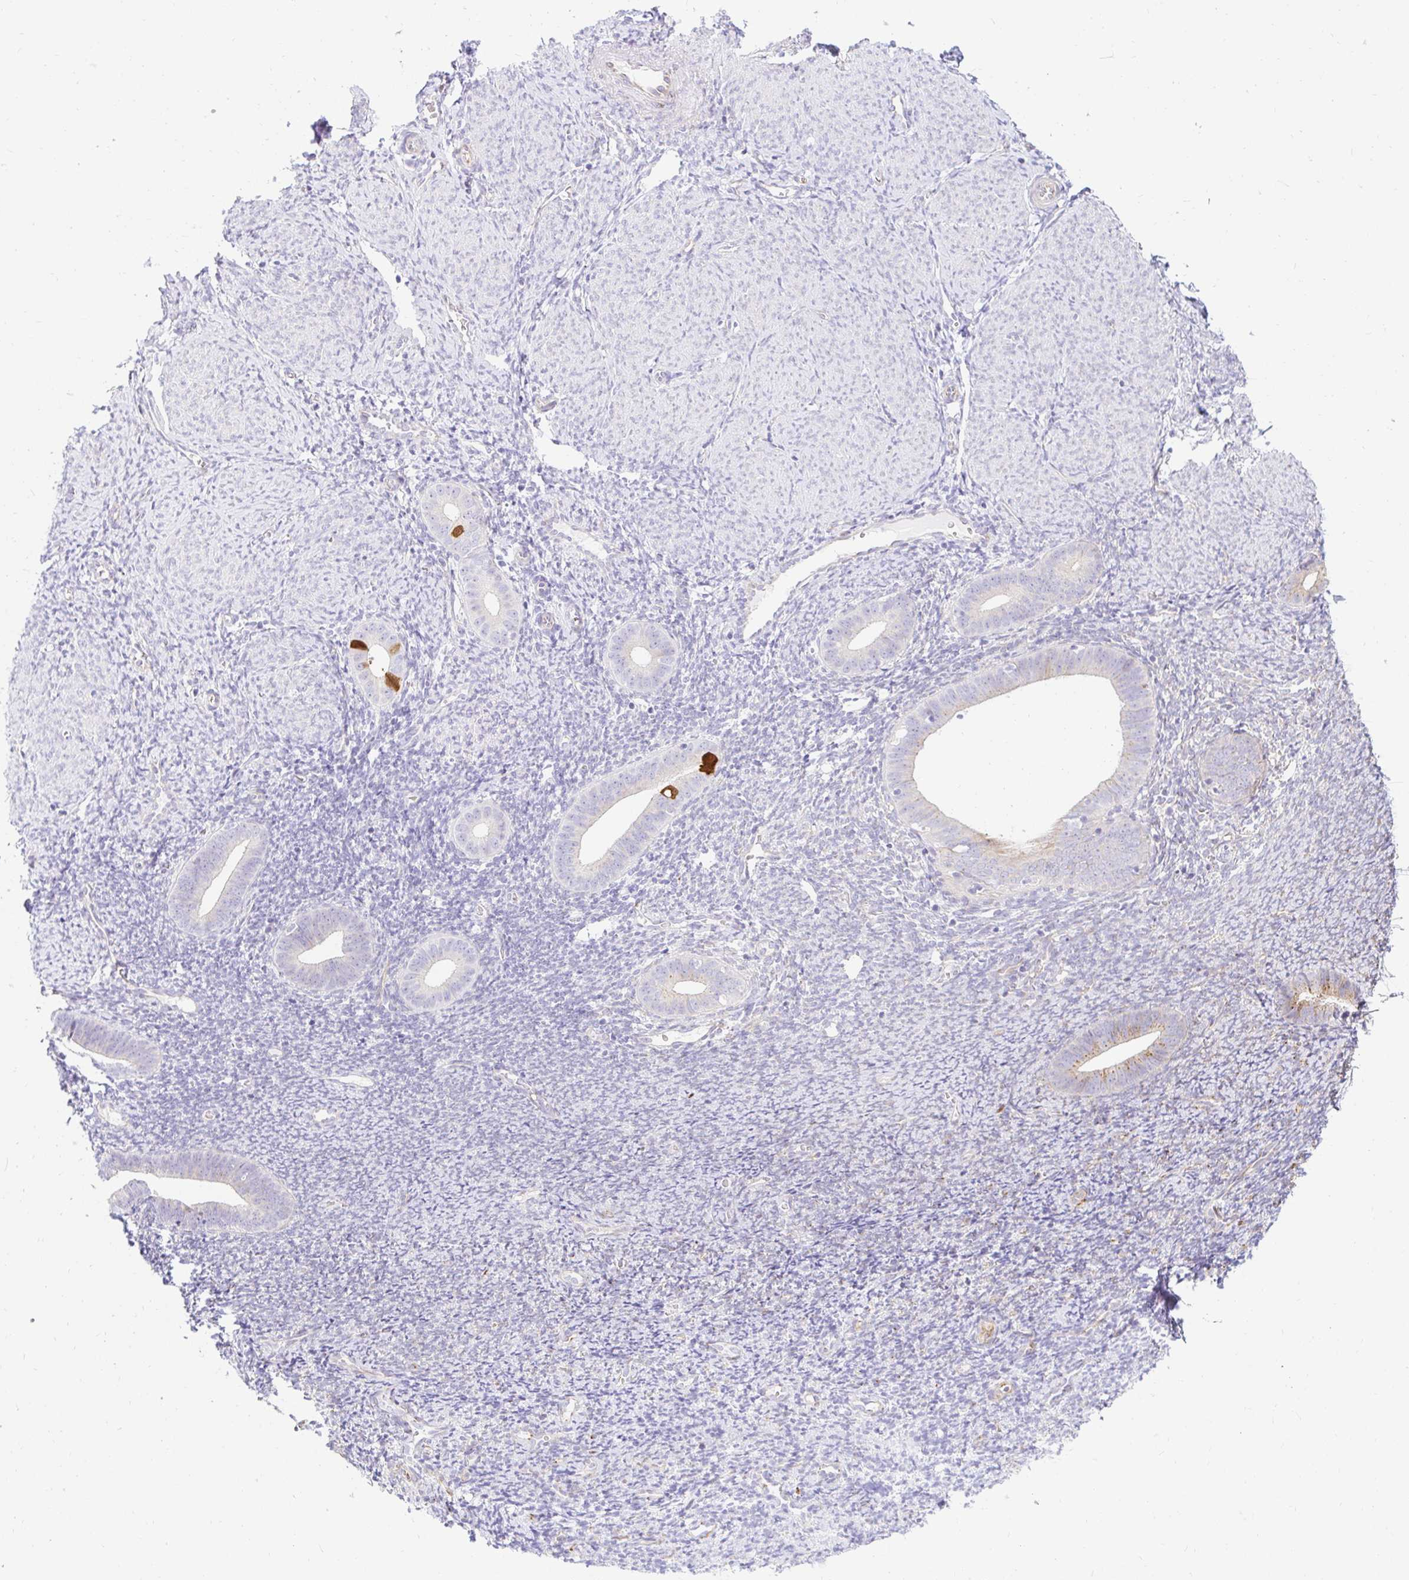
{"staining": {"intensity": "negative", "quantity": "none", "location": "none"}, "tissue": "endometrium", "cell_type": "Cells in endometrial stroma", "image_type": "normal", "snomed": [{"axis": "morphology", "description": "Normal tissue, NOS"}, {"axis": "topography", "description": "Endometrium"}], "caption": "Immunohistochemistry (IHC) of benign human endometrium shows no positivity in cells in endometrial stroma.", "gene": "CAPSL", "patient": {"sex": "female", "age": 39}}